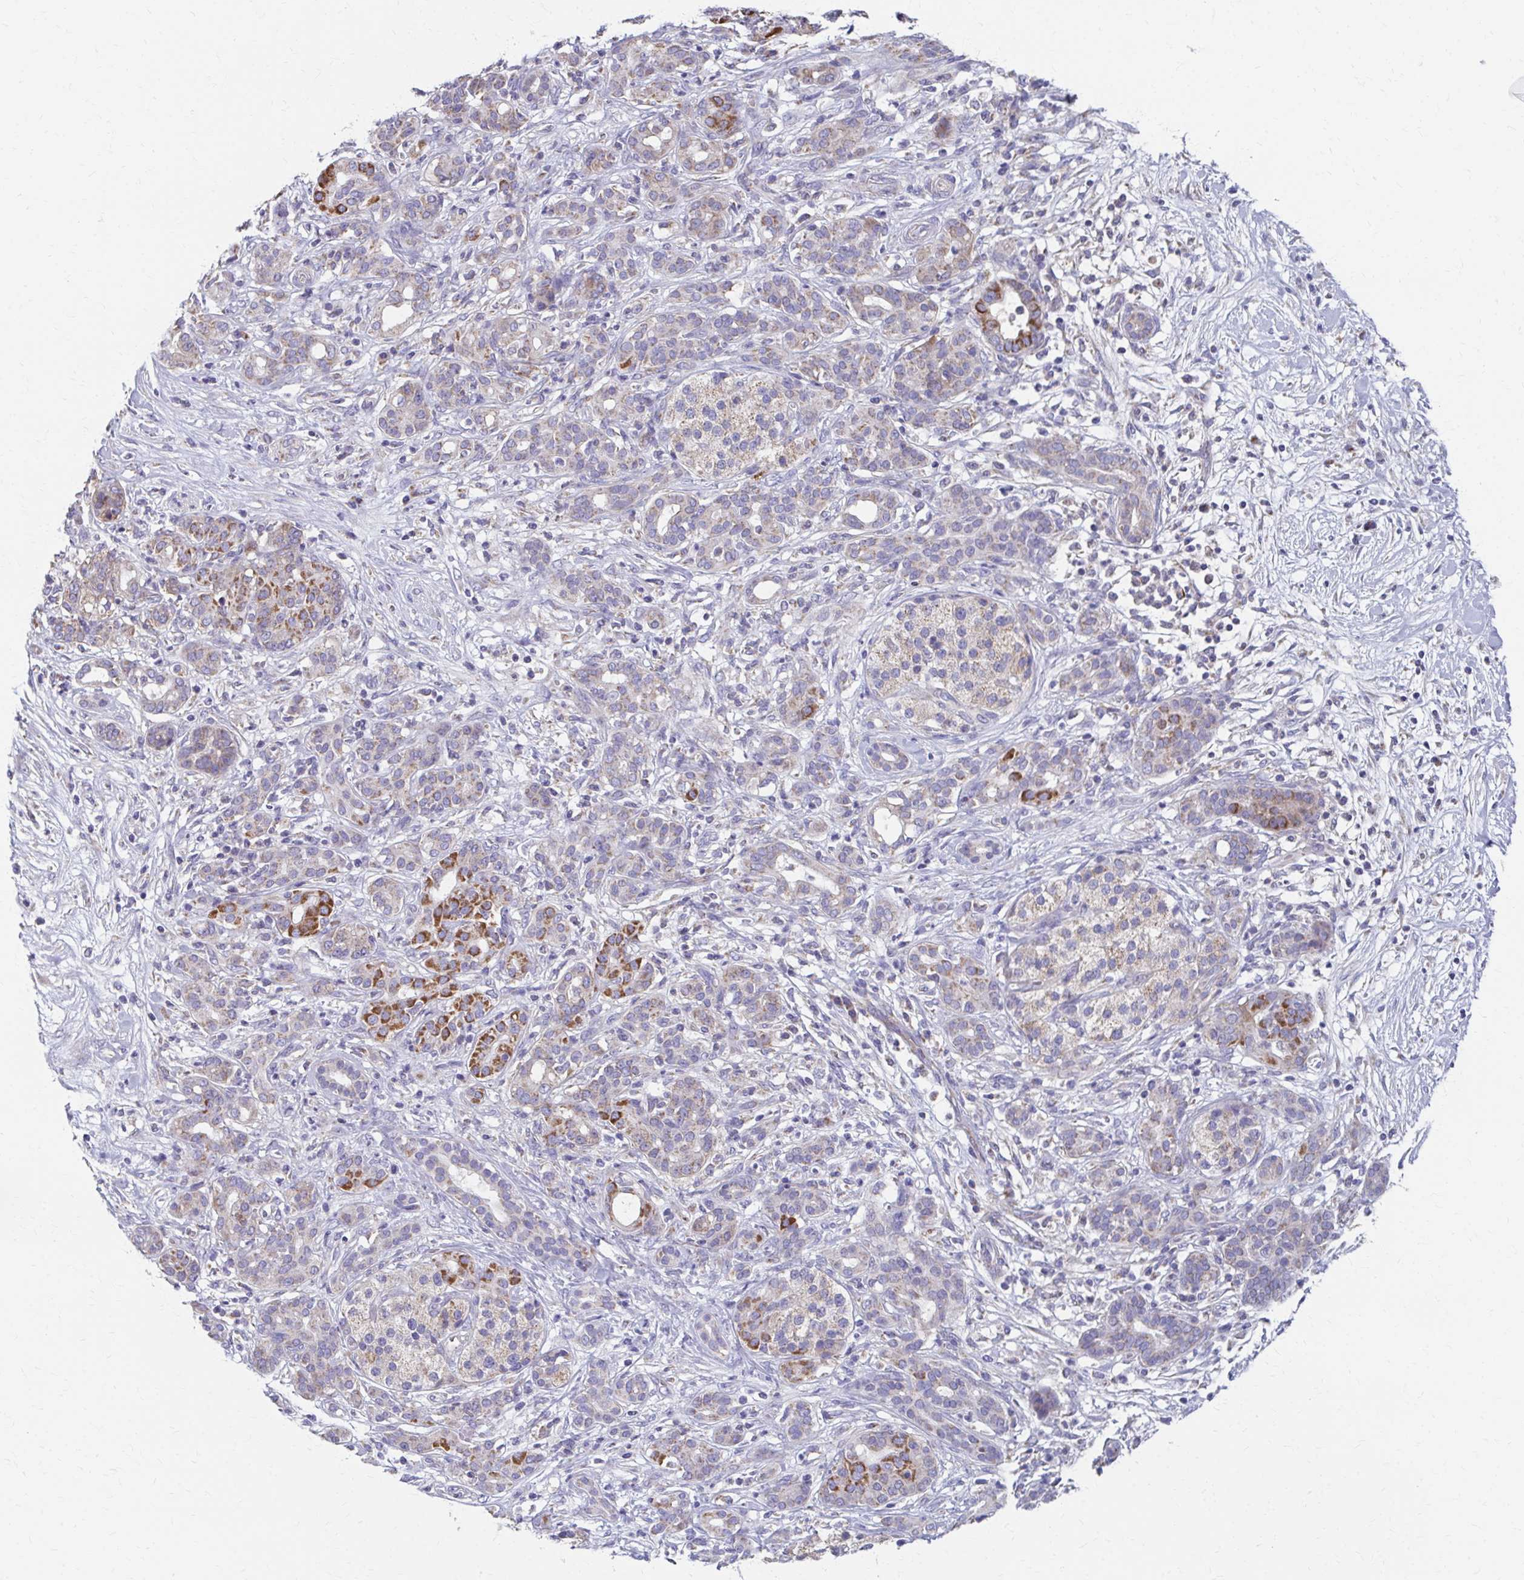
{"staining": {"intensity": "moderate", "quantity": "<25%", "location": "cytoplasmic/membranous"}, "tissue": "pancreatic cancer", "cell_type": "Tumor cells", "image_type": "cancer", "snomed": [{"axis": "morphology", "description": "Adenocarcinoma, NOS"}, {"axis": "topography", "description": "Pancreas"}], "caption": "A micrograph of adenocarcinoma (pancreatic) stained for a protein reveals moderate cytoplasmic/membranous brown staining in tumor cells.", "gene": "RCC1L", "patient": {"sex": "male", "age": 44}}